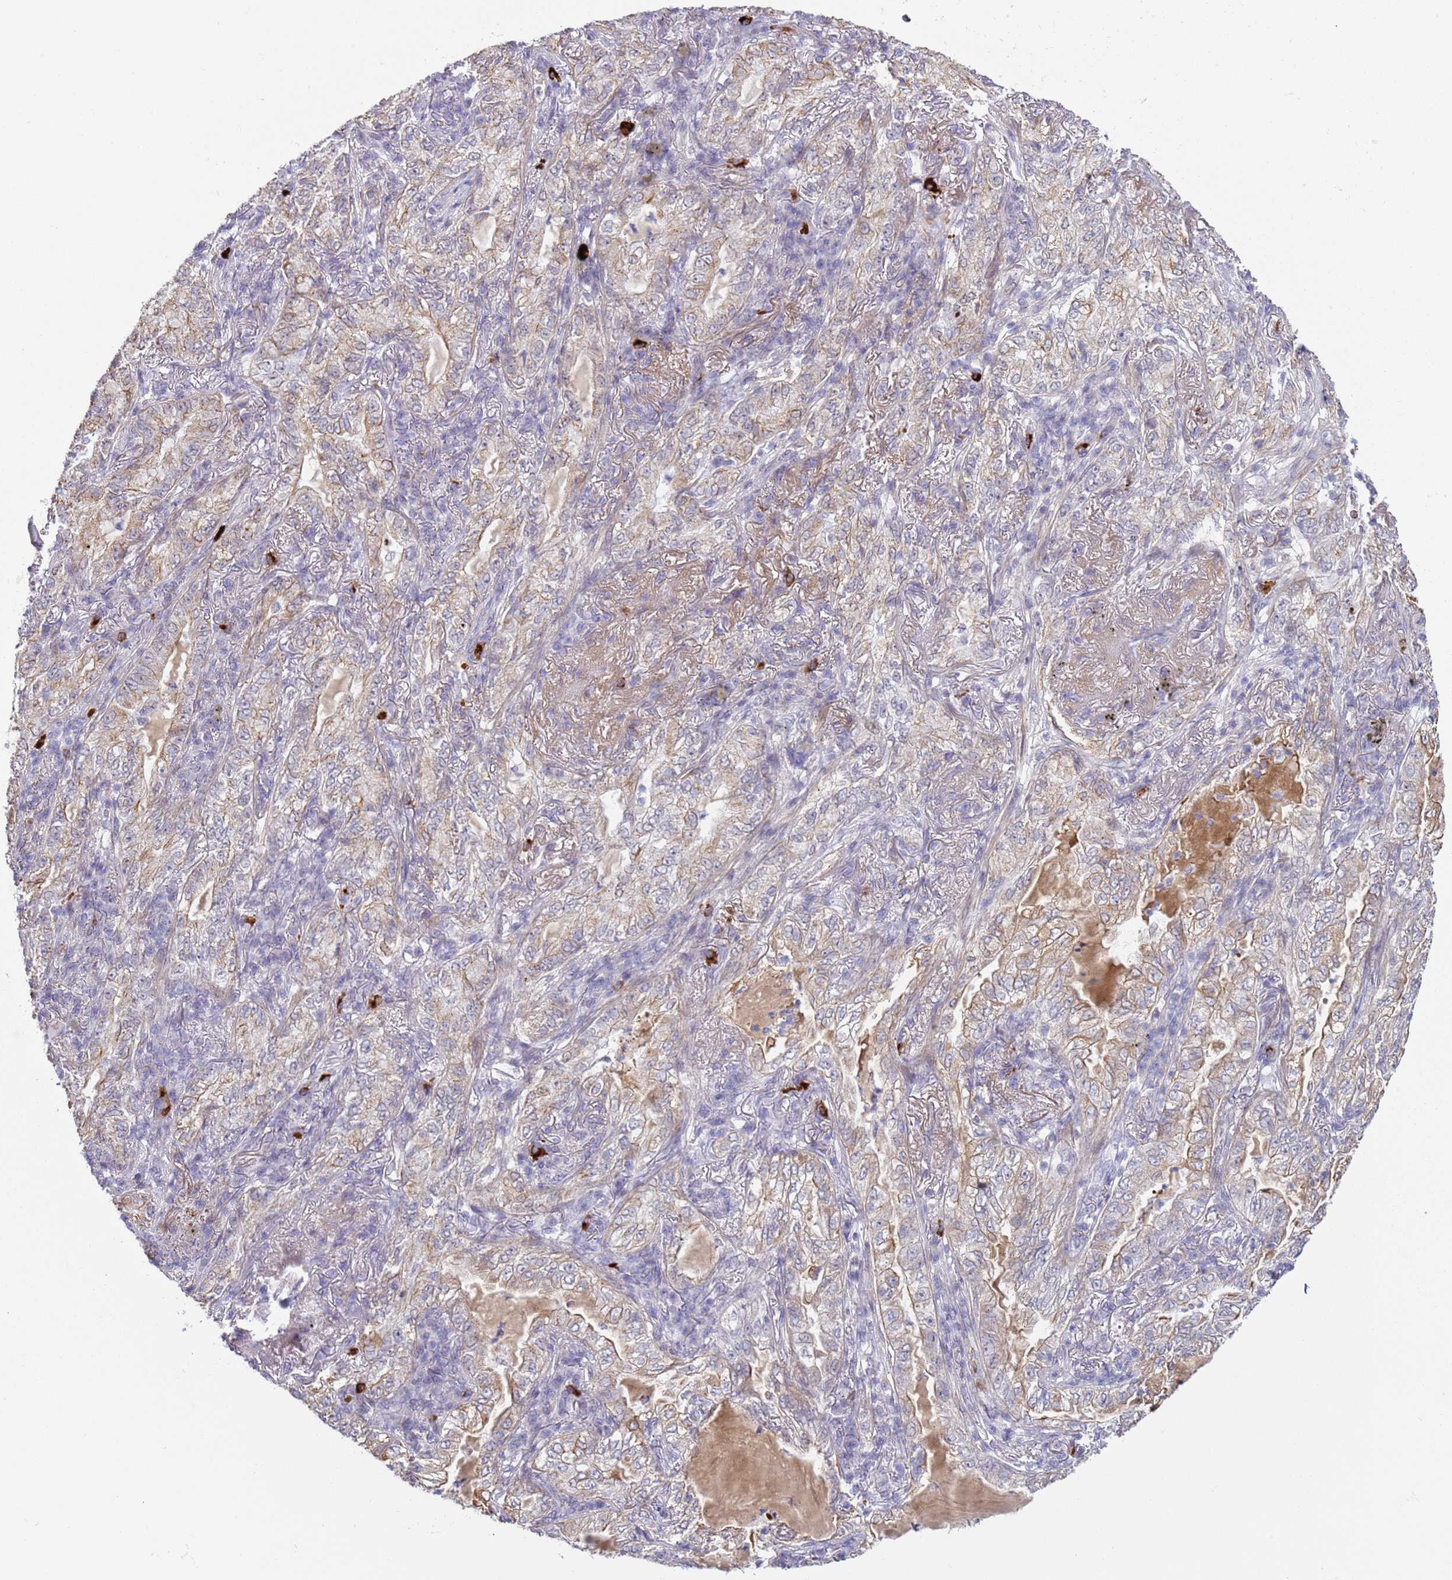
{"staining": {"intensity": "moderate", "quantity": "25%-75%", "location": "cytoplasmic/membranous"}, "tissue": "lung cancer", "cell_type": "Tumor cells", "image_type": "cancer", "snomed": [{"axis": "morphology", "description": "Adenocarcinoma, NOS"}, {"axis": "topography", "description": "Lung"}], "caption": "IHC micrograph of lung cancer stained for a protein (brown), which displays medium levels of moderate cytoplasmic/membranous staining in approximately 25%-75% of tumor cells.", "gene": "NPAP1", "patient": {"sex": "female", "age": 73}}